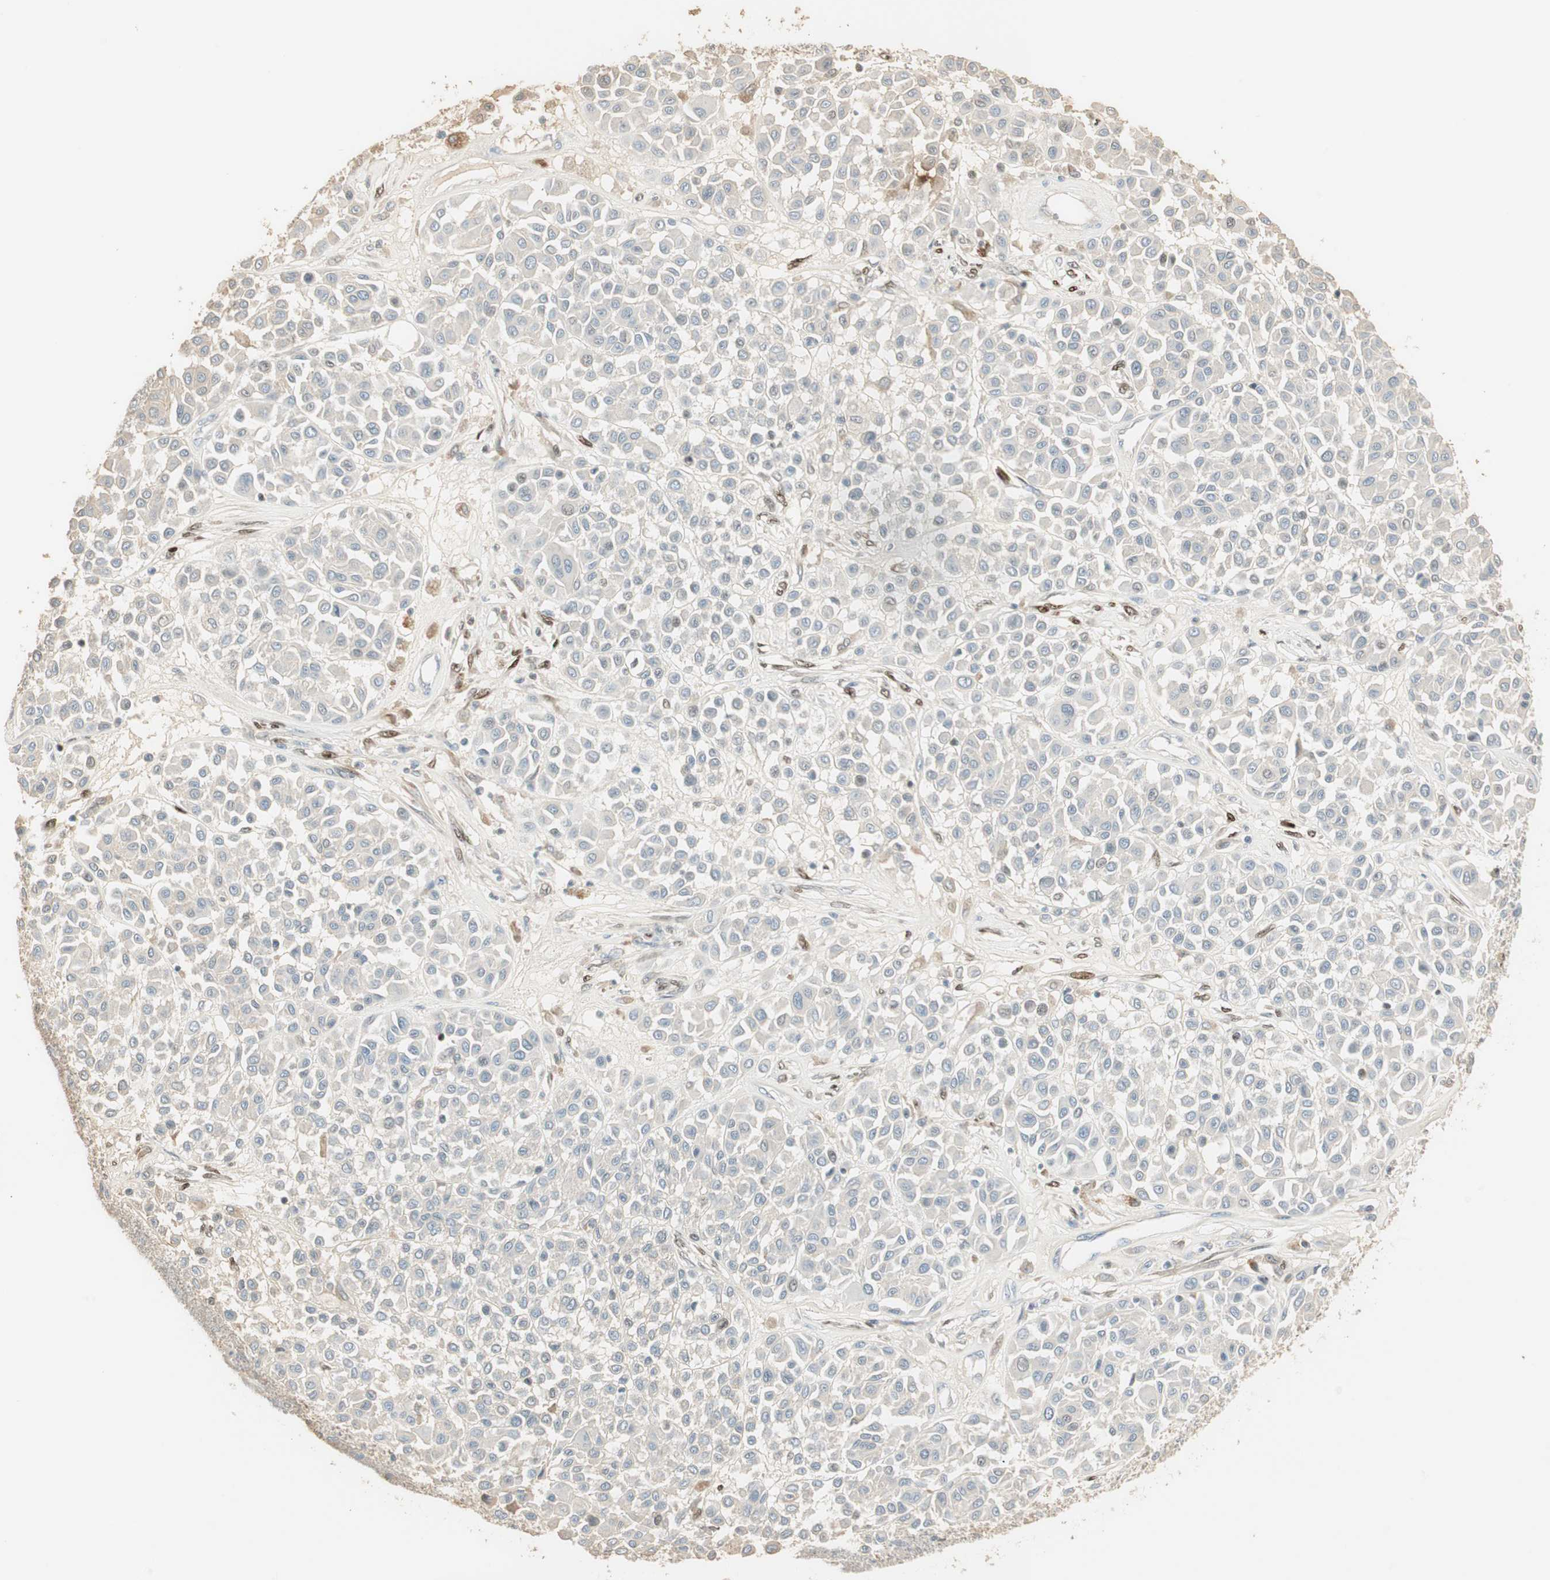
{"staining": {"intensity": "negative", "quantity": "none", "location": "none"}, "tissue": "melanoma", "cell_type": "Tumor cells", "image_type": "cancer", "snomed": [{"axis": "morphology", "description": "Malignant melanoma, Metastatic site"}, {"axis": "topography", "description": "Soft tissue"}], "caption": "Protein analysis of malignant melanoma (metastatic site) shows no significant expression in tumor cells.", "gene": "RUNX2", "patient": {"sex": "male", "age": 41}}